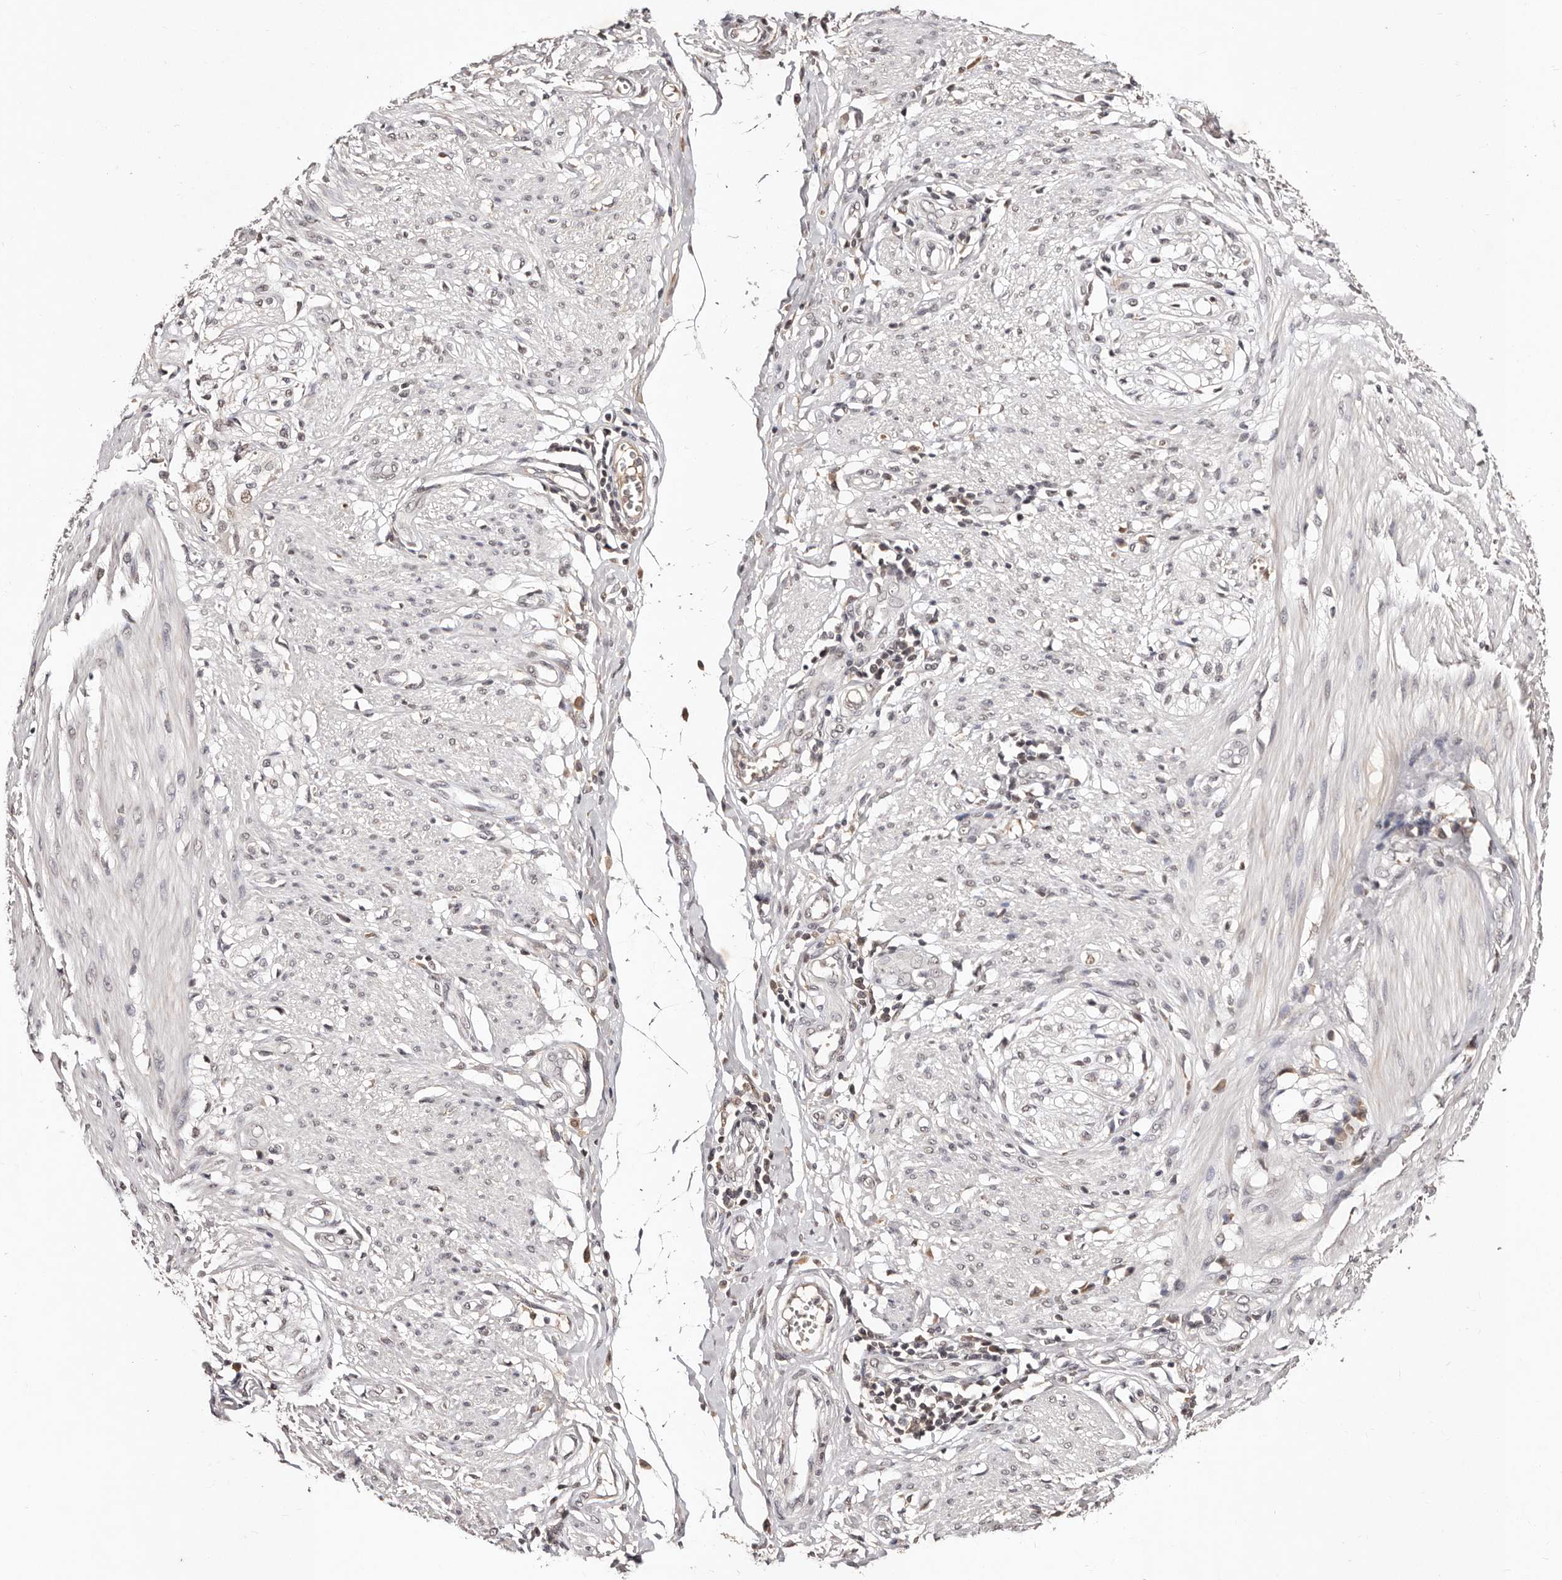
{"staining": {"intensity": "negative", "quantity": "none", "location": "none"}, "tissue": "smooth muscle", "cell_type": "Smooth muscle cells", "image_type": "normal", "snomed": [{"axis": "morphology", "description": "Normal tissue, NOS"}, {"axis": "morphology", "description": "Adenocarcinoma, NOS"}, {"axis": "topography", "description": "Colon"}, {"axis": "topography", "description": "Peripheral nerve tissue"}], "caption": "IHC image of benign smooth muscle stained for a protein (brown), which demonstrates no positivity in smooth muscle cells.", "gene": "BICRAL", "patient": {"sex": "male", "age": 14}}